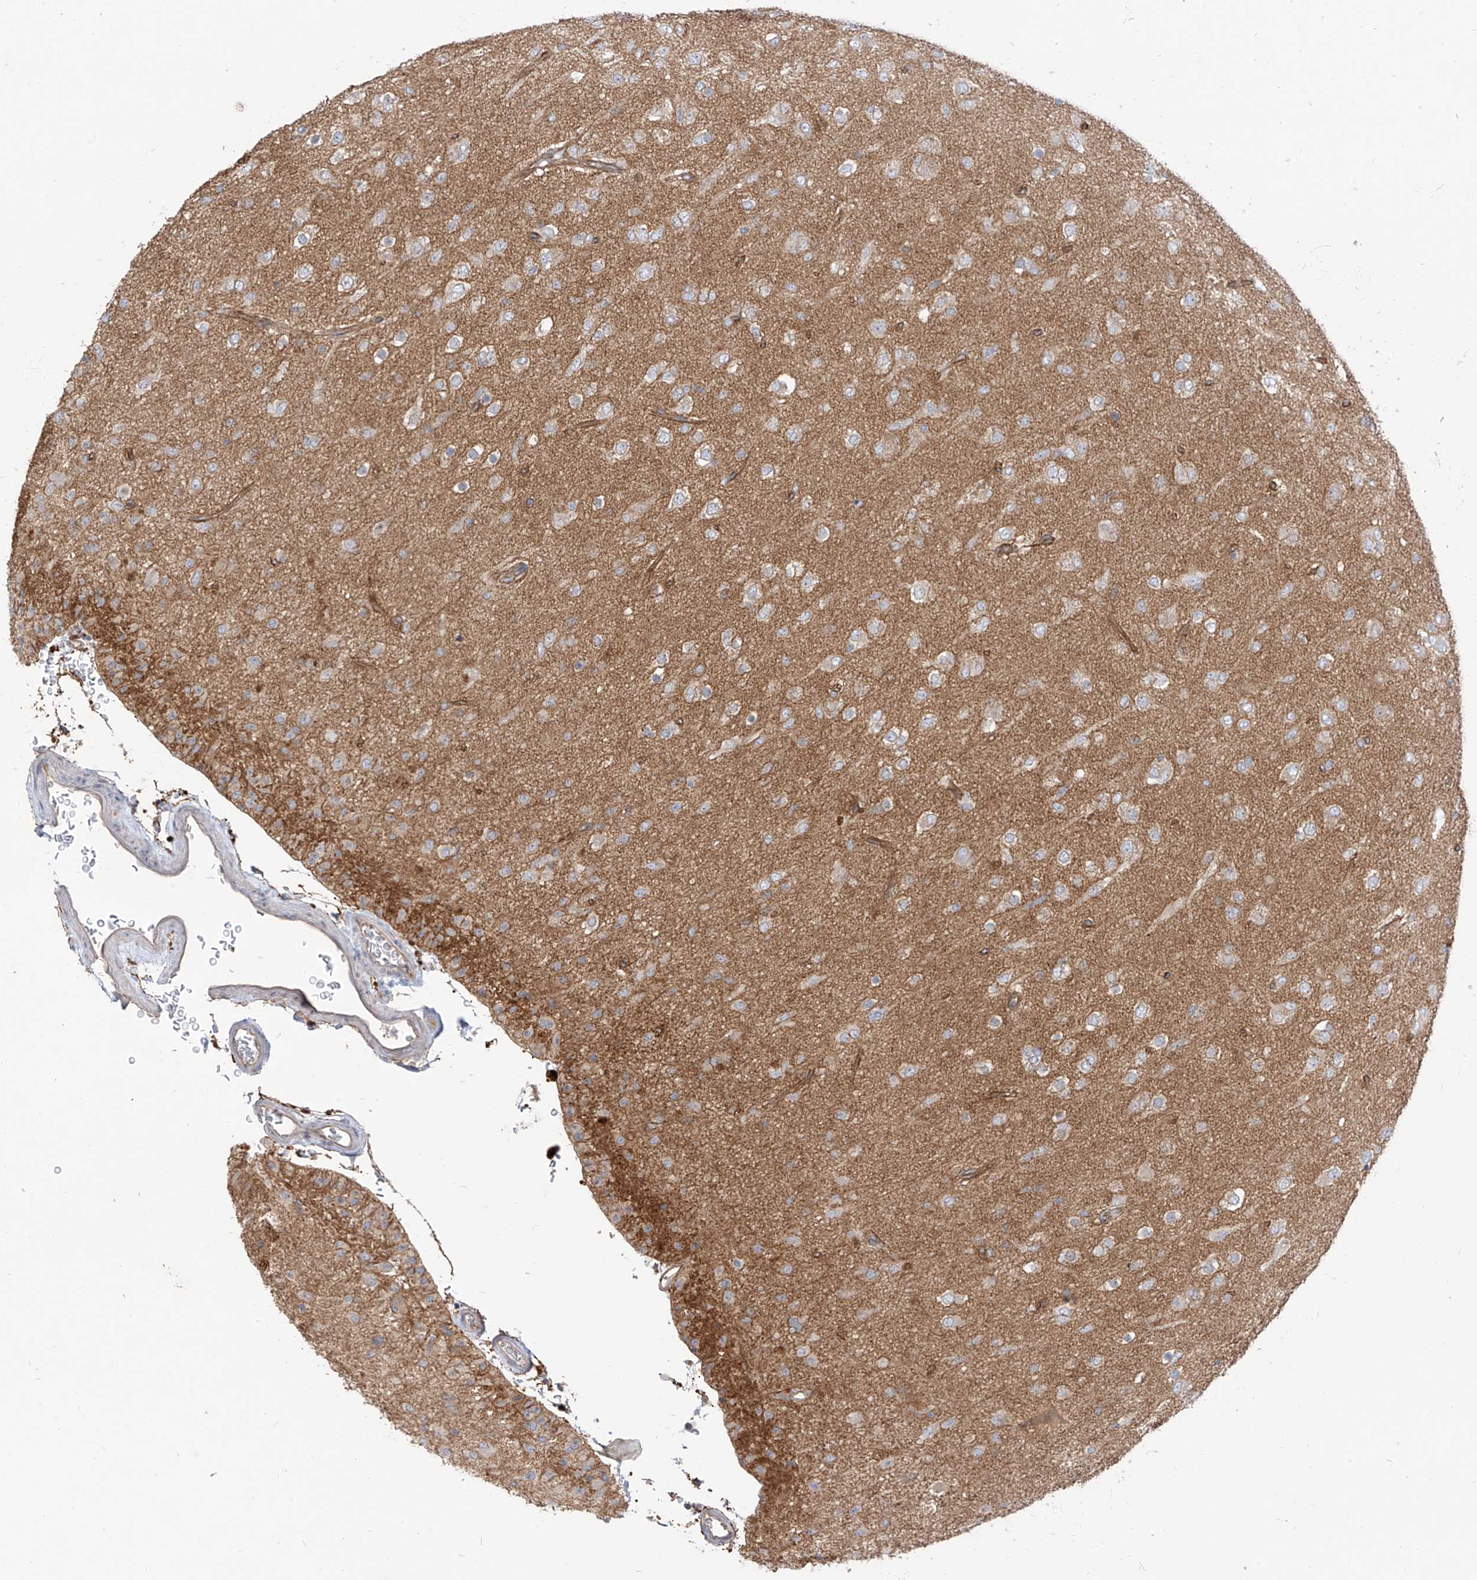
{"staining": {"intensity": "negative", "quantity": "none", "location": "none"}, "tissue": "glioma", "cell_type": "Tumor cells", "image_type": "cancer", "snomed": [{"axis": "morphology", "description": "Glioma, malignant, Low grade"}, {"axis": "topography", "description": "Brain"}], "caption": "The image reveals no staining of tumor cells in glioma.", "gene": "EPHX4", "patient": {"sex": "male", "age": 65}}